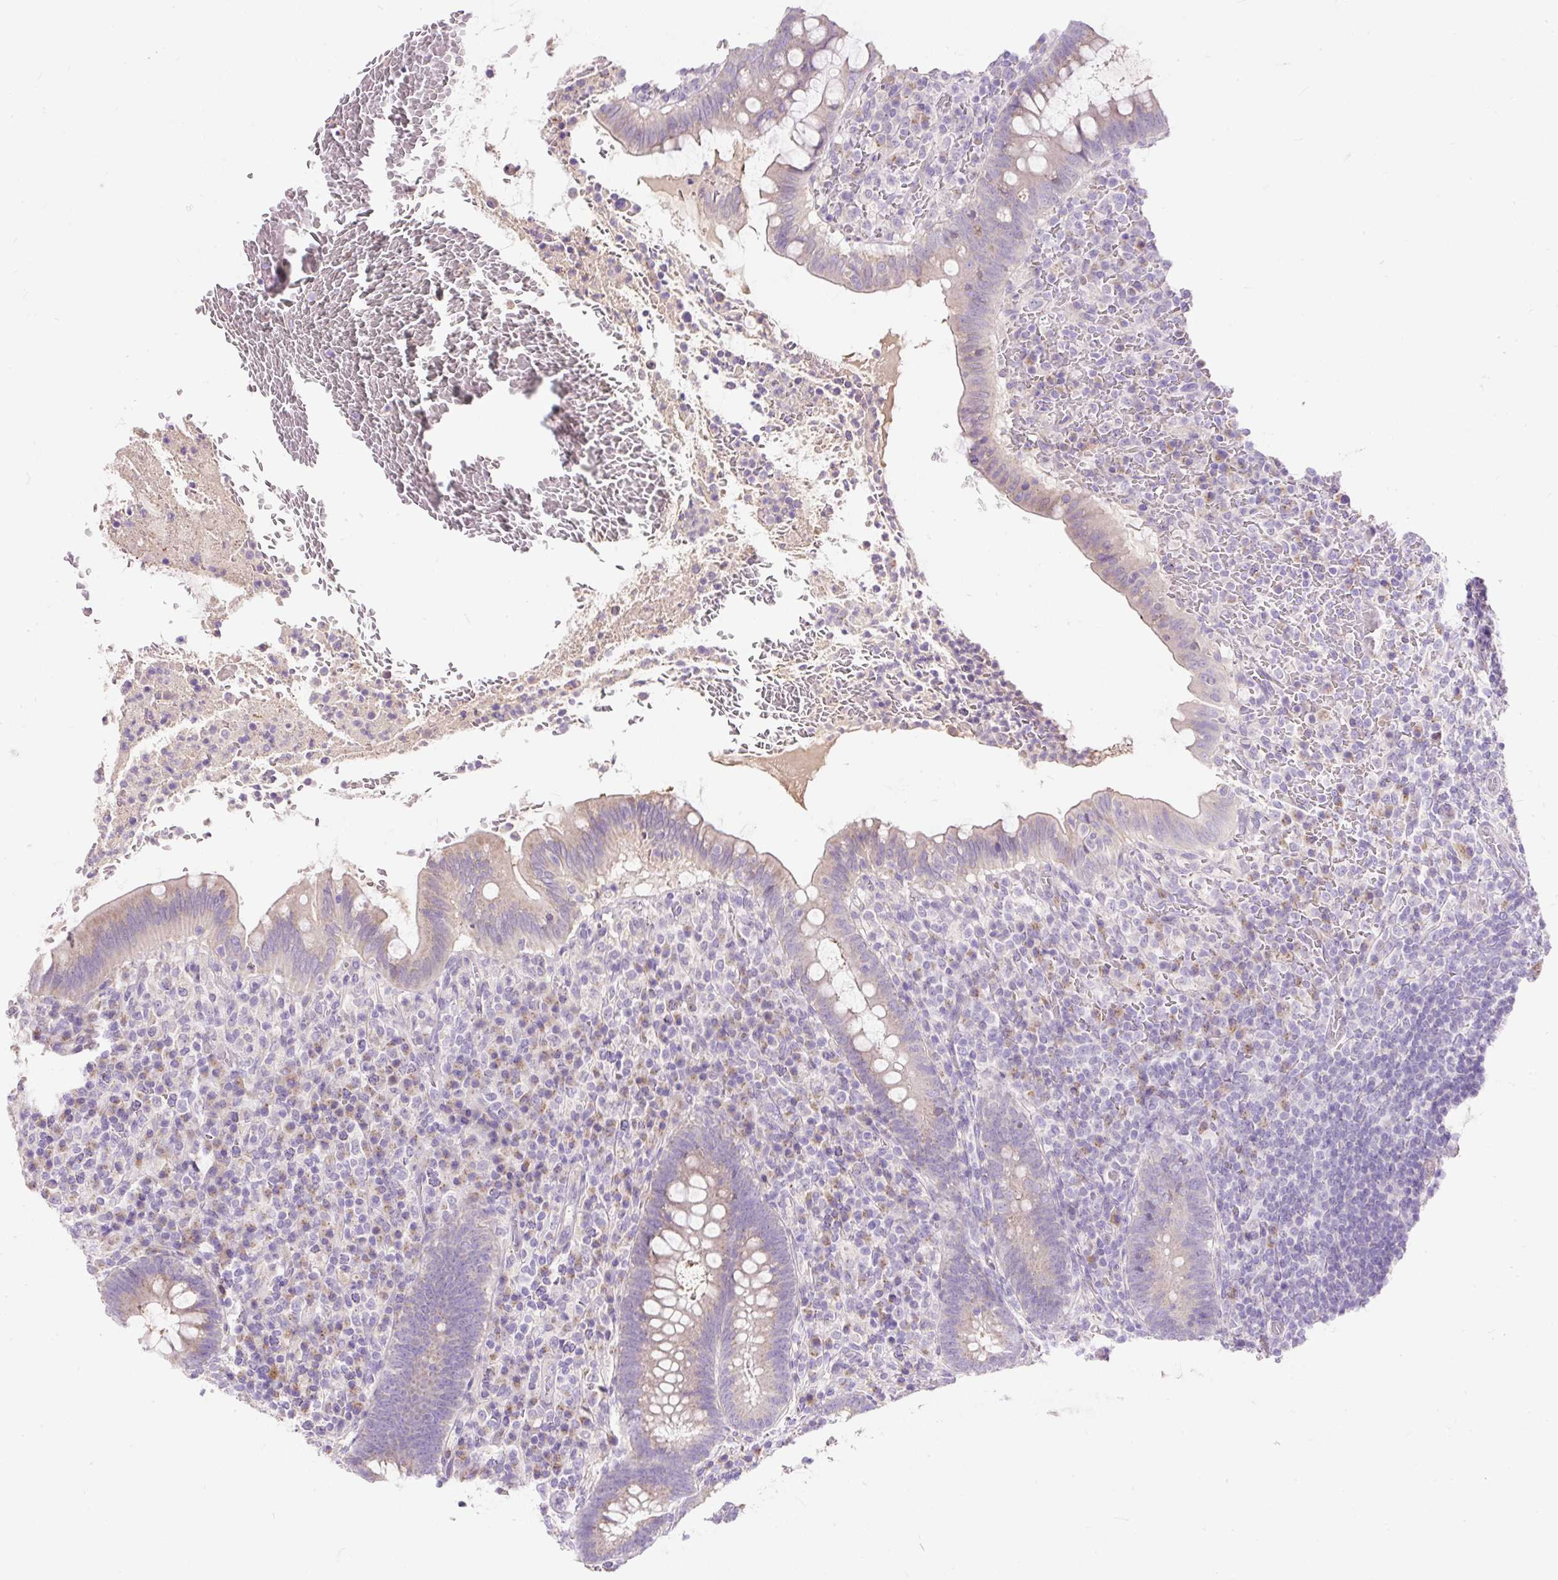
{"staining": {"intensity": "weak", "quantity": "25%-75%", "location": "cytoplasmic/membranous"}, "tissue": "appendix", "cell_type": "Glandular cells", "image_type": "normal", "snomed": [{"axis": "morphology", "description": "Normal tissue, NOS"}, {"axis": "topography", "description": "Appendix"}], "caption": "A histopathology image of appendix stained for a protein demonstrates weak cytoplasmic/membranous brown staining in glandular cells.", "gene": "SUSD5", "patient": {"sex": "female", "age": 43}}